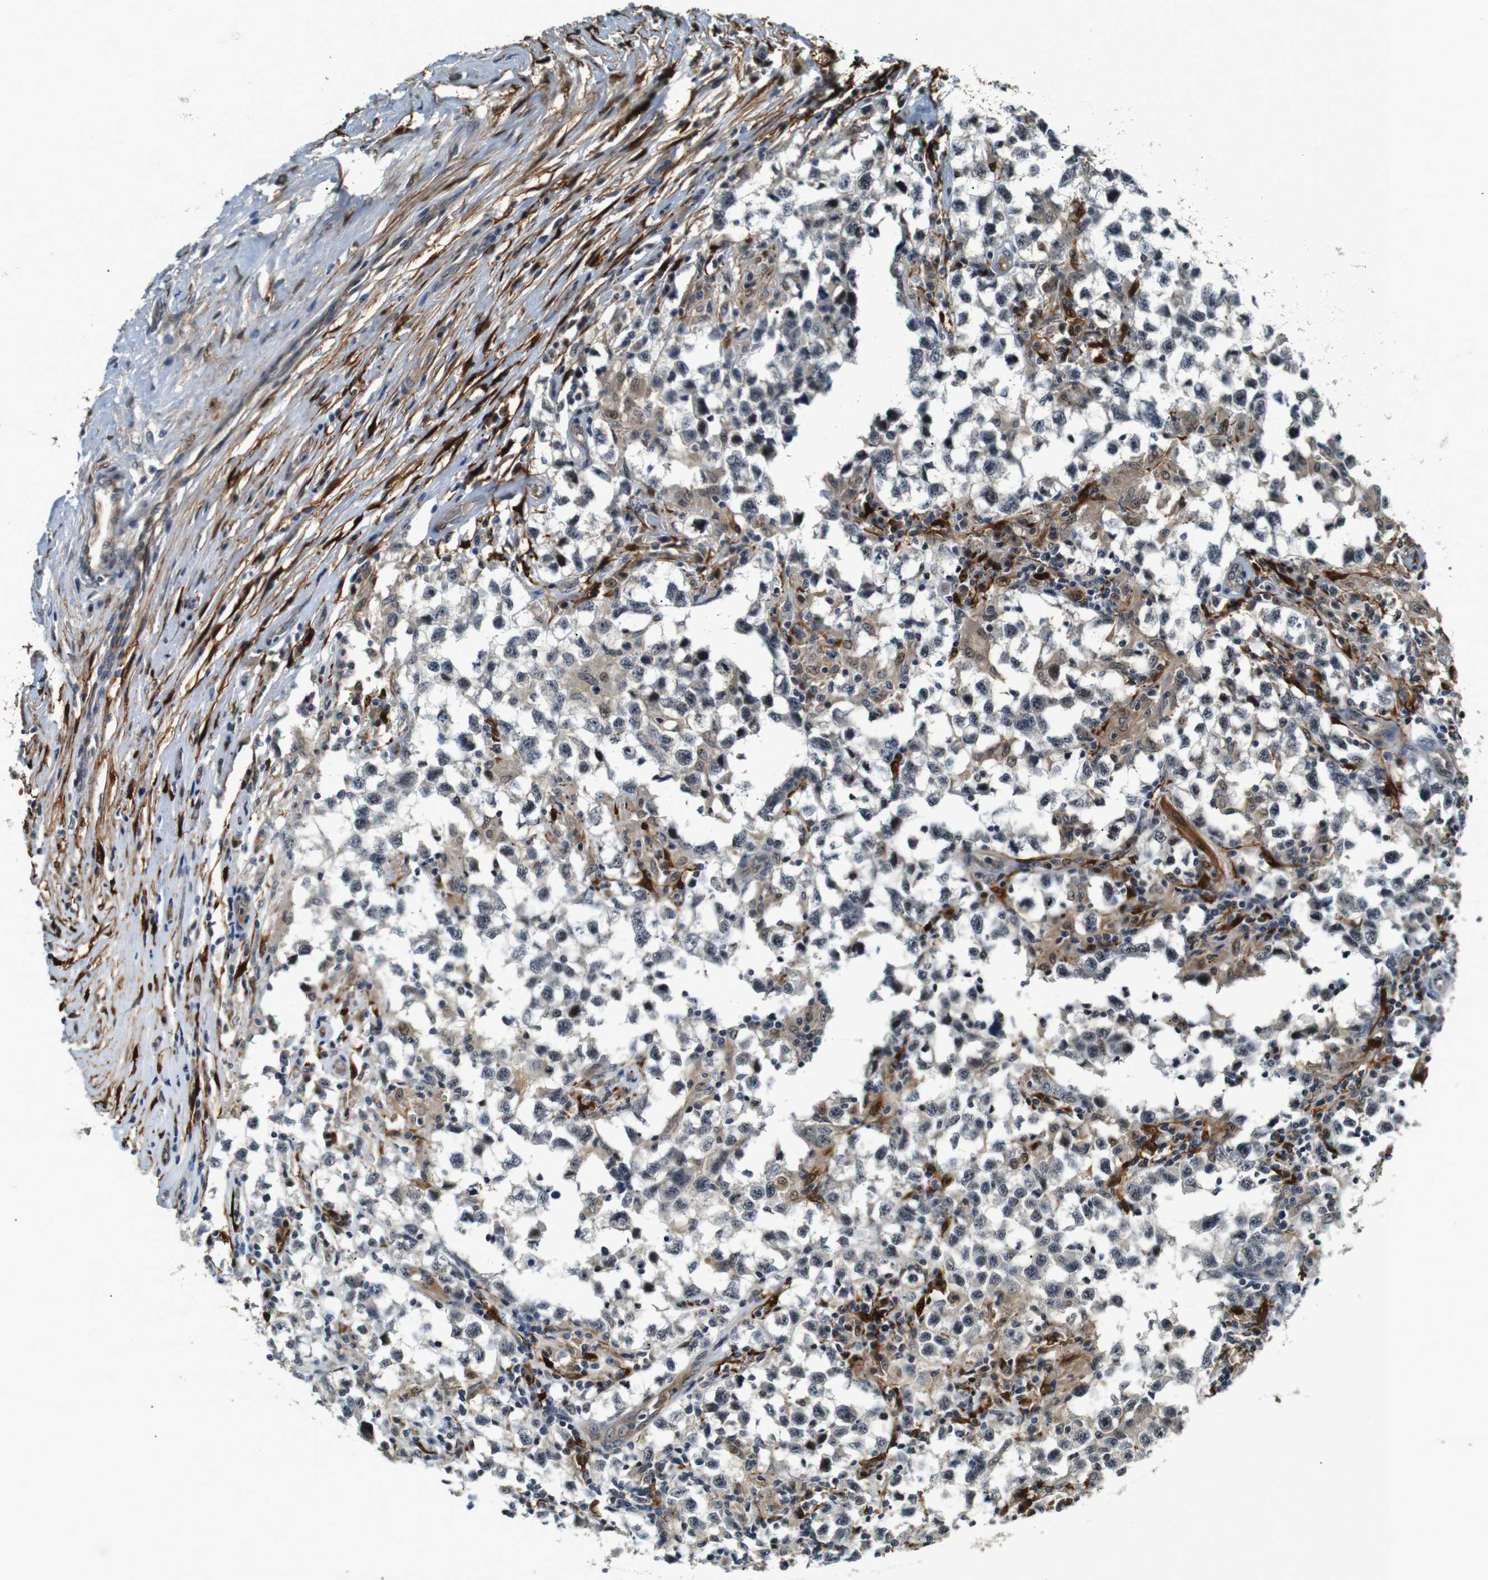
{"staining": {"intensity": "negative", "quantity": "none", "location": "none"}, "tissue": "testis cancer", "cell_type": "Tumor cells", "image_type": "cancer", "snomed": [{"axis": "morphology", "description": "Carcinoma, Embryonal, NOS"}, {"axis": "topography", "description": "Testis"}], "caption": "A photomicrograph of human testis cancer is negative for staining in tumor cells. Nuclei are stained in blue.", "gene": "LXN", "patient": {"sex": "male", "age": 21}}